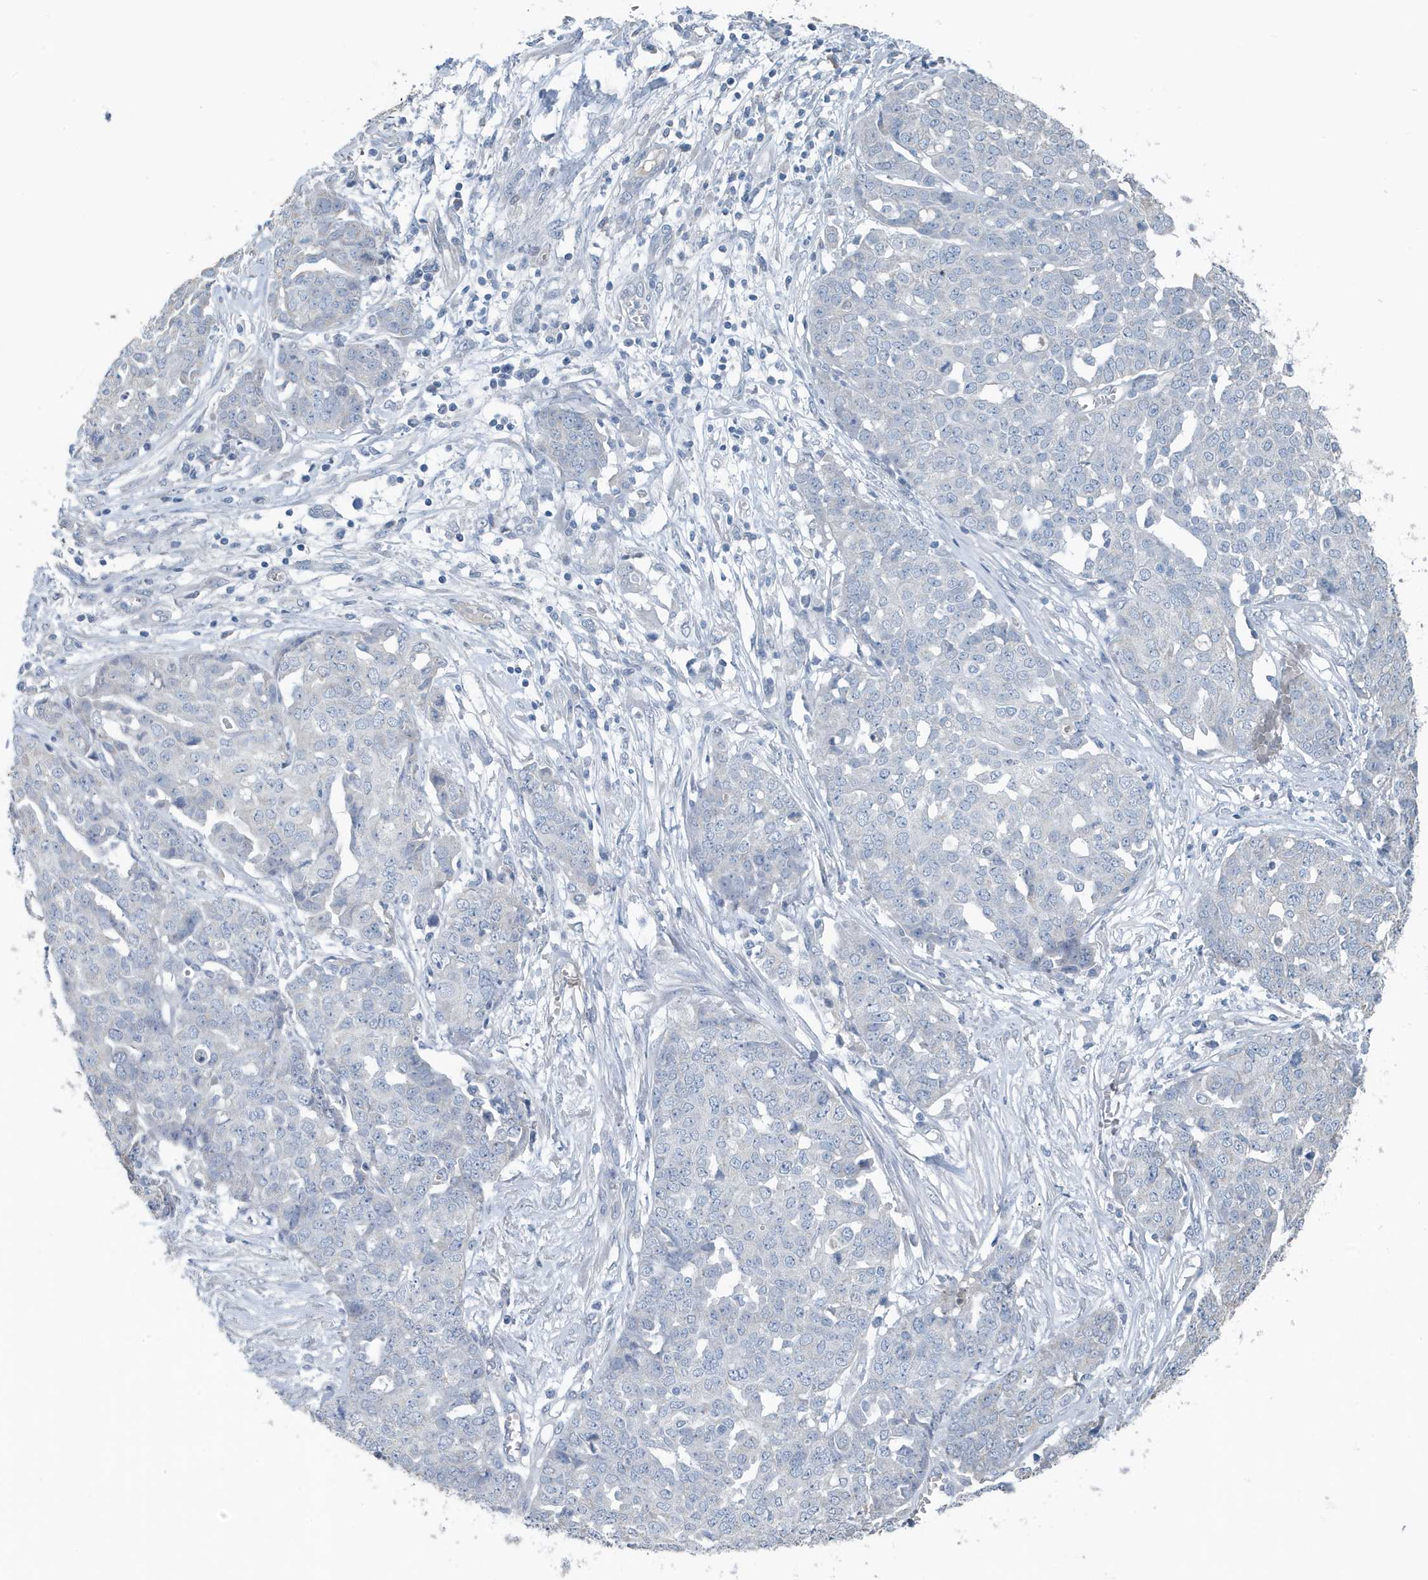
{"staining": {"intensity": "negative", "quantity": "none", "location": "none"}, "tissue": "ovarian cancer", "cell_type": "Tumor cells", "image_type": "cancer", "snomed": [{"axis": "morphology", "description": "Cystadenocarcinoma, serous, NOS"}, {"axis": "topography", "description": "Soft tissue"}, {"axis": "topography", "description": "Ovary"}], "caption": "Serous cystadenocarcinoma (ovarian) stained for a protein using IHC demonstrates no expression tumor cells.", "gene": "UGT2B4", "patient": {"sex": "female", "age": 57}}